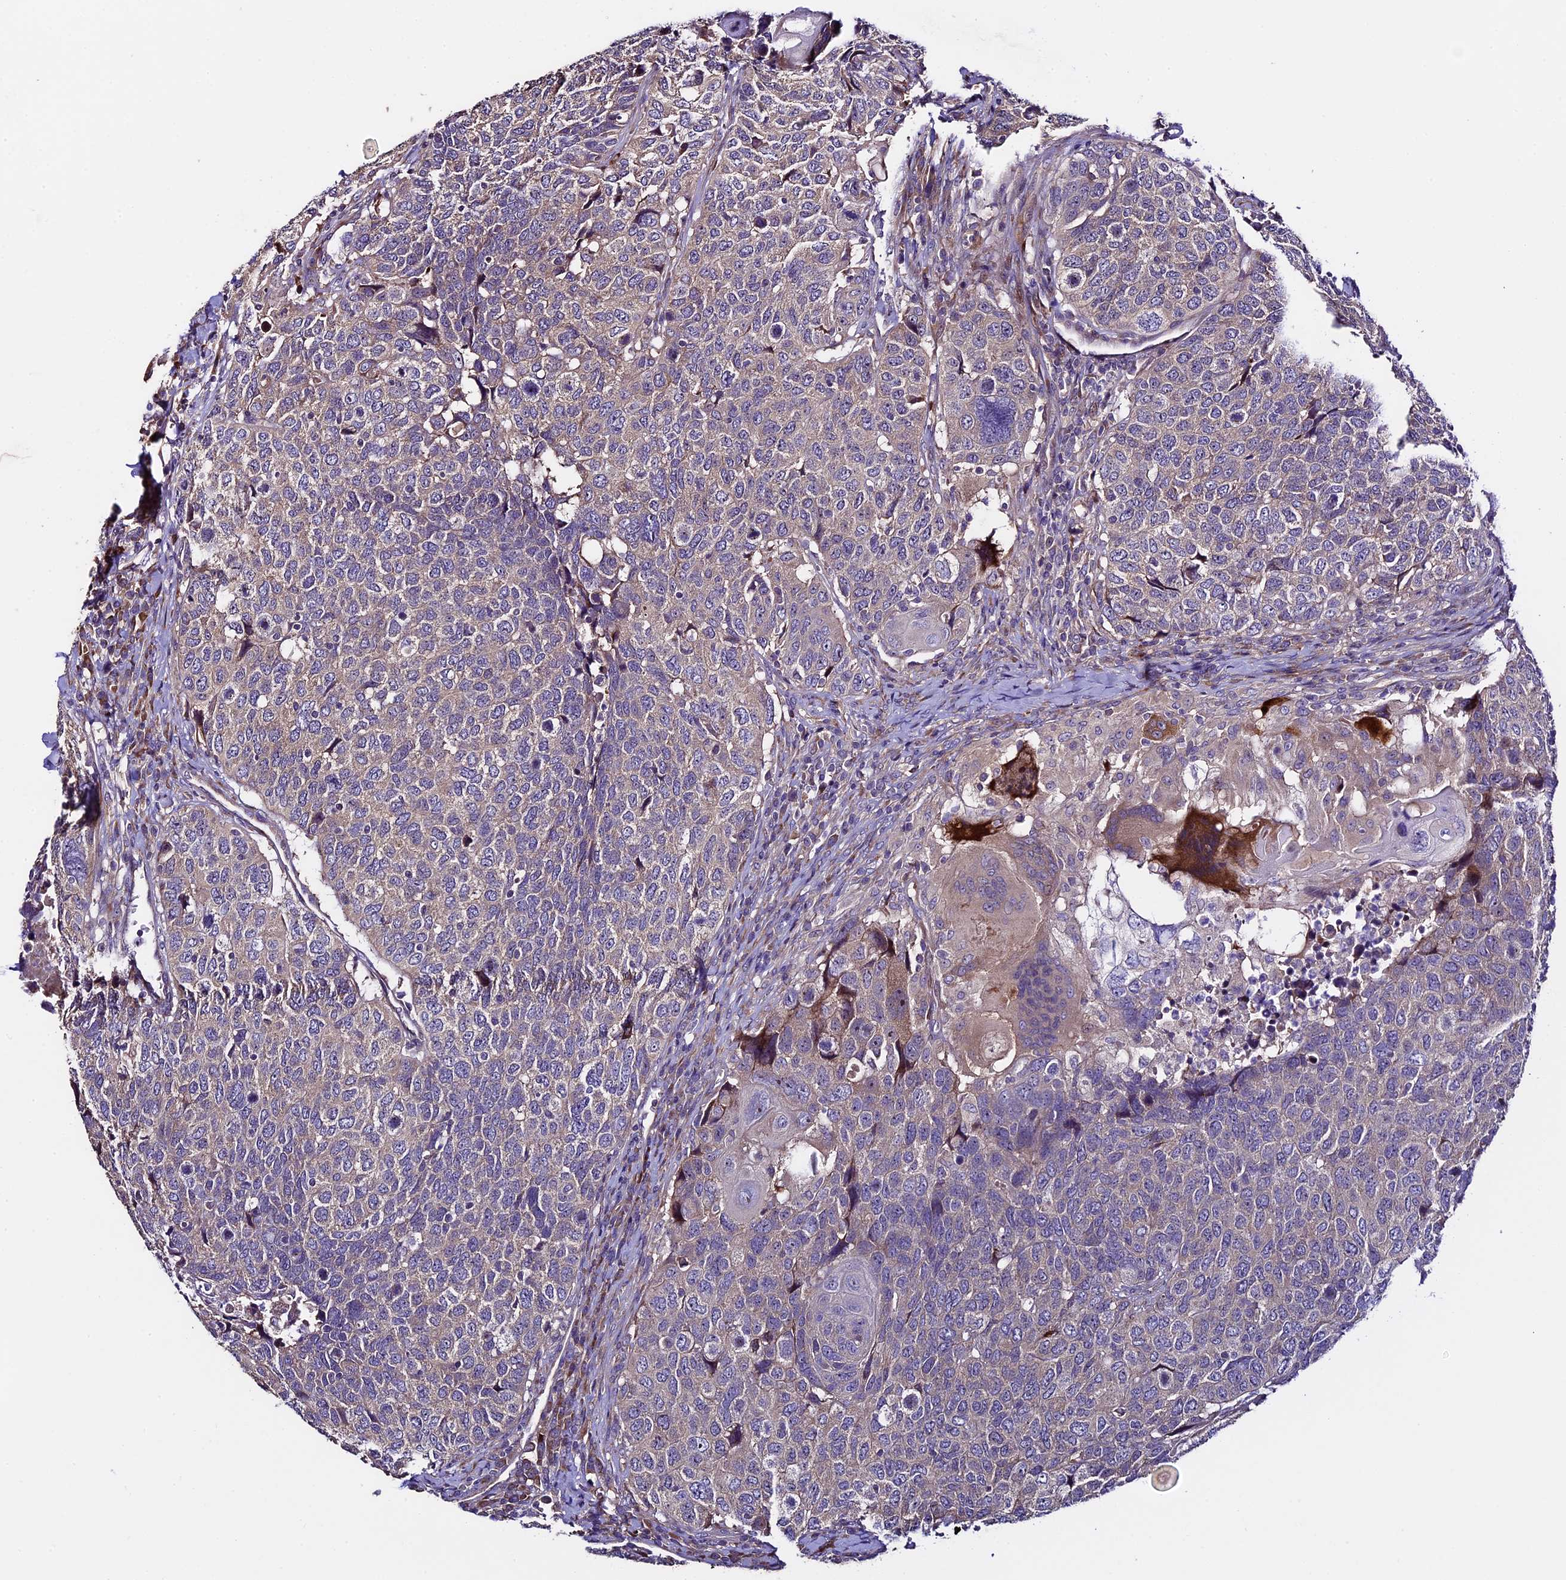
{"staining": {"intensity": "weak", "quantity": "25%-75%", "location": "cytoplasmic/membranous"}, "tissue": "head and neck cancer", "cell_type": "Tumor cells", "image_type": "cancer", "snomed": [{"axis": "morphology", "description": "Squamous cell carcinoma, NOS"}, {"axis": "topography", "description": "Head-Neck"}], "caption": "Tumor cells exhibit low levels of weak cytoplasmic/membranous expression in about 25%-75% of cells in human head and neck cancer. (DAB IHC with brightfield microscopy, high magnification).", "gene": "SPIRE1", "patient": {"sex": "male", "age": 66}}